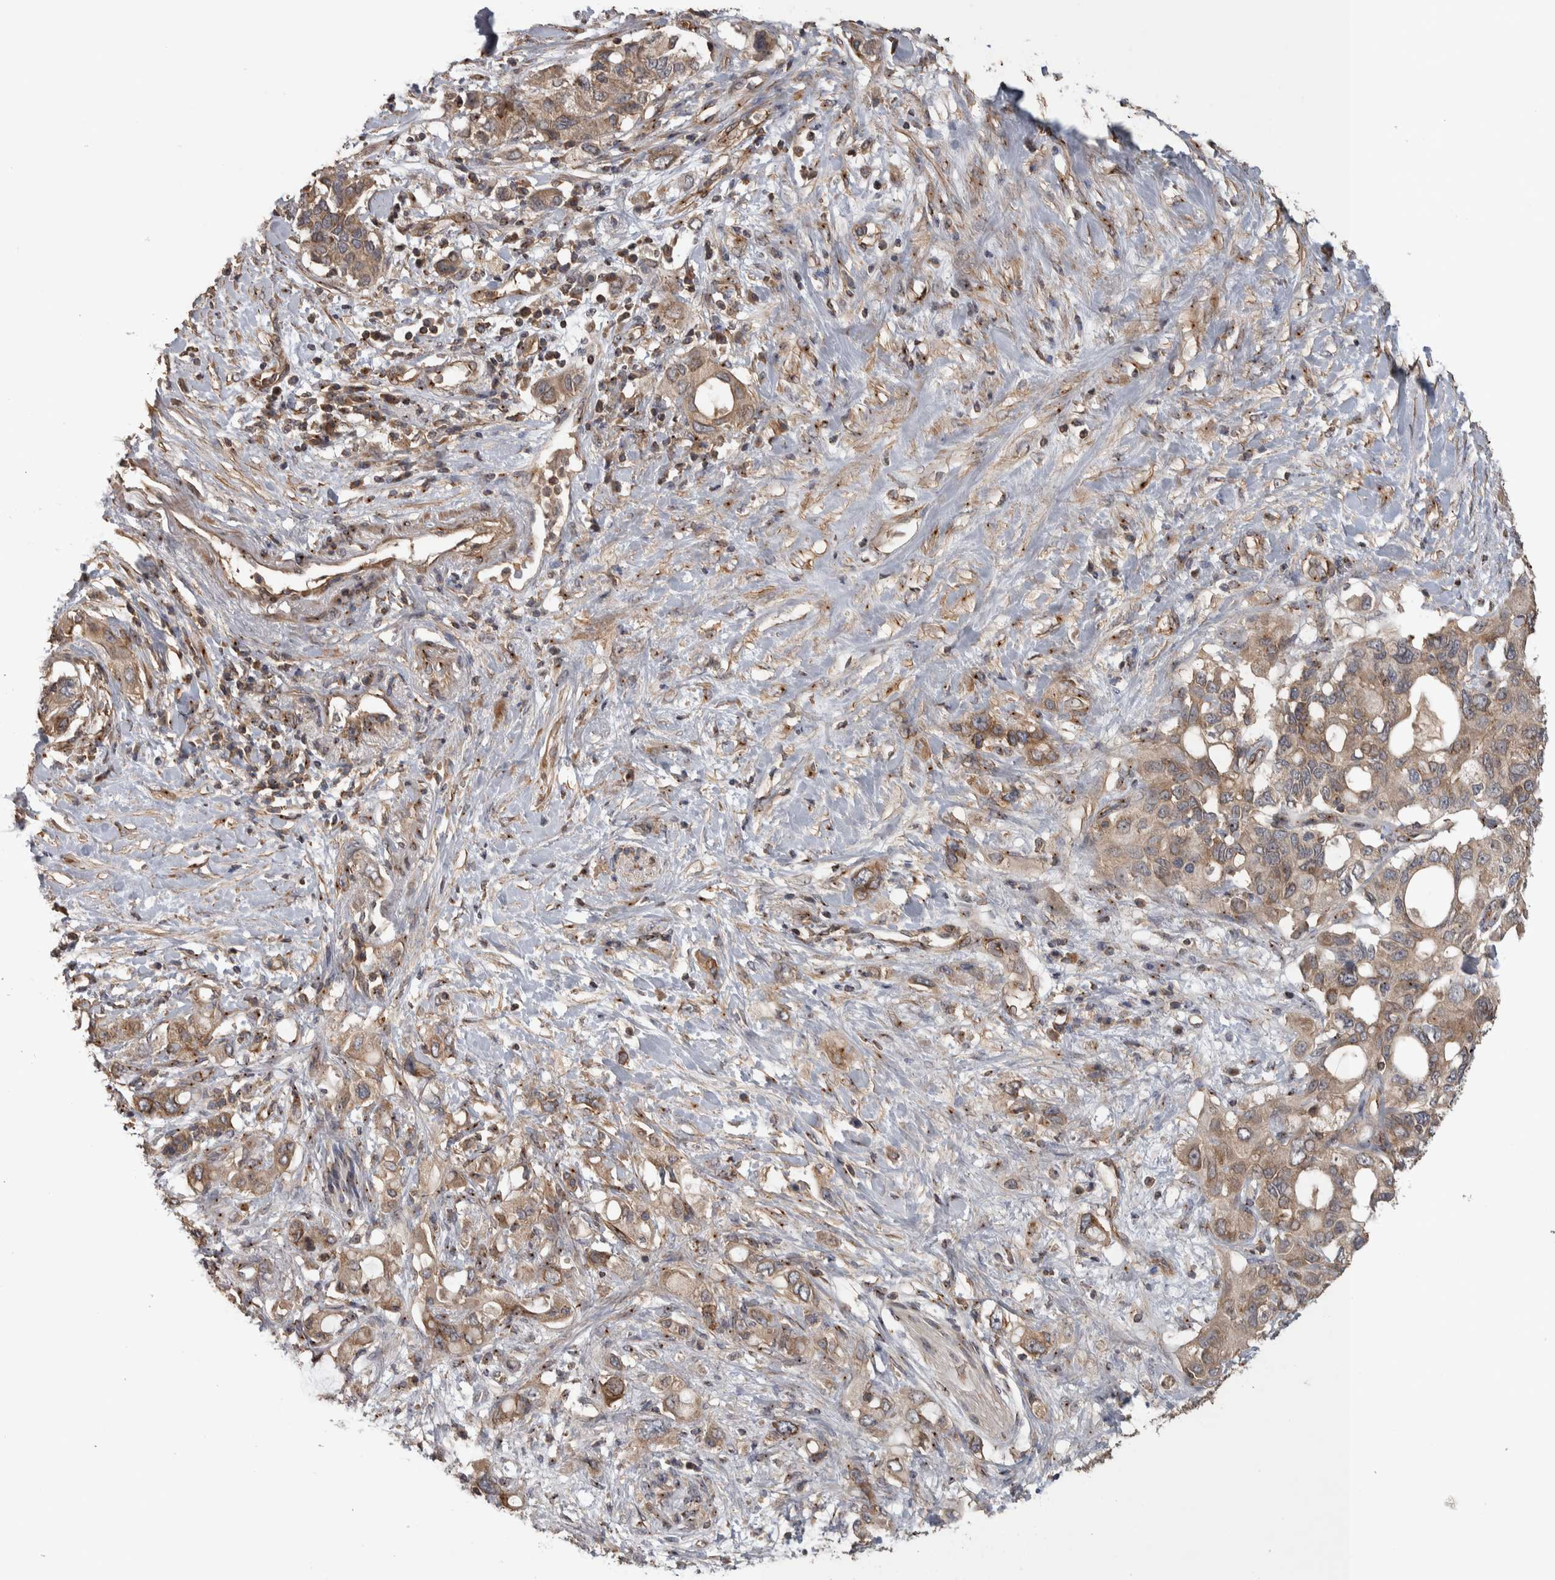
{"staining": {"intensity": "moderate", "quantity": ">75%", "location": "cytoplasmic/membranous"}, "tissue": "pancreatic cancer", "cell_type": "Tumor cells", "image_type": "cancer", "snomed": [{"axis": "morphology", "description": "Adenocarcinoma, NOS"}, {"axis": "topography", "description": "Pancreas"}], "caption": "A micrograph showing moderate cytoplasmic/membranous positivity in about >75% of tumor cells in pancreatic cancer, as visualized by brown immunohistochemical staining.", "gene": "IFRD1", "patient": {"sex": "female", "age": 56}}